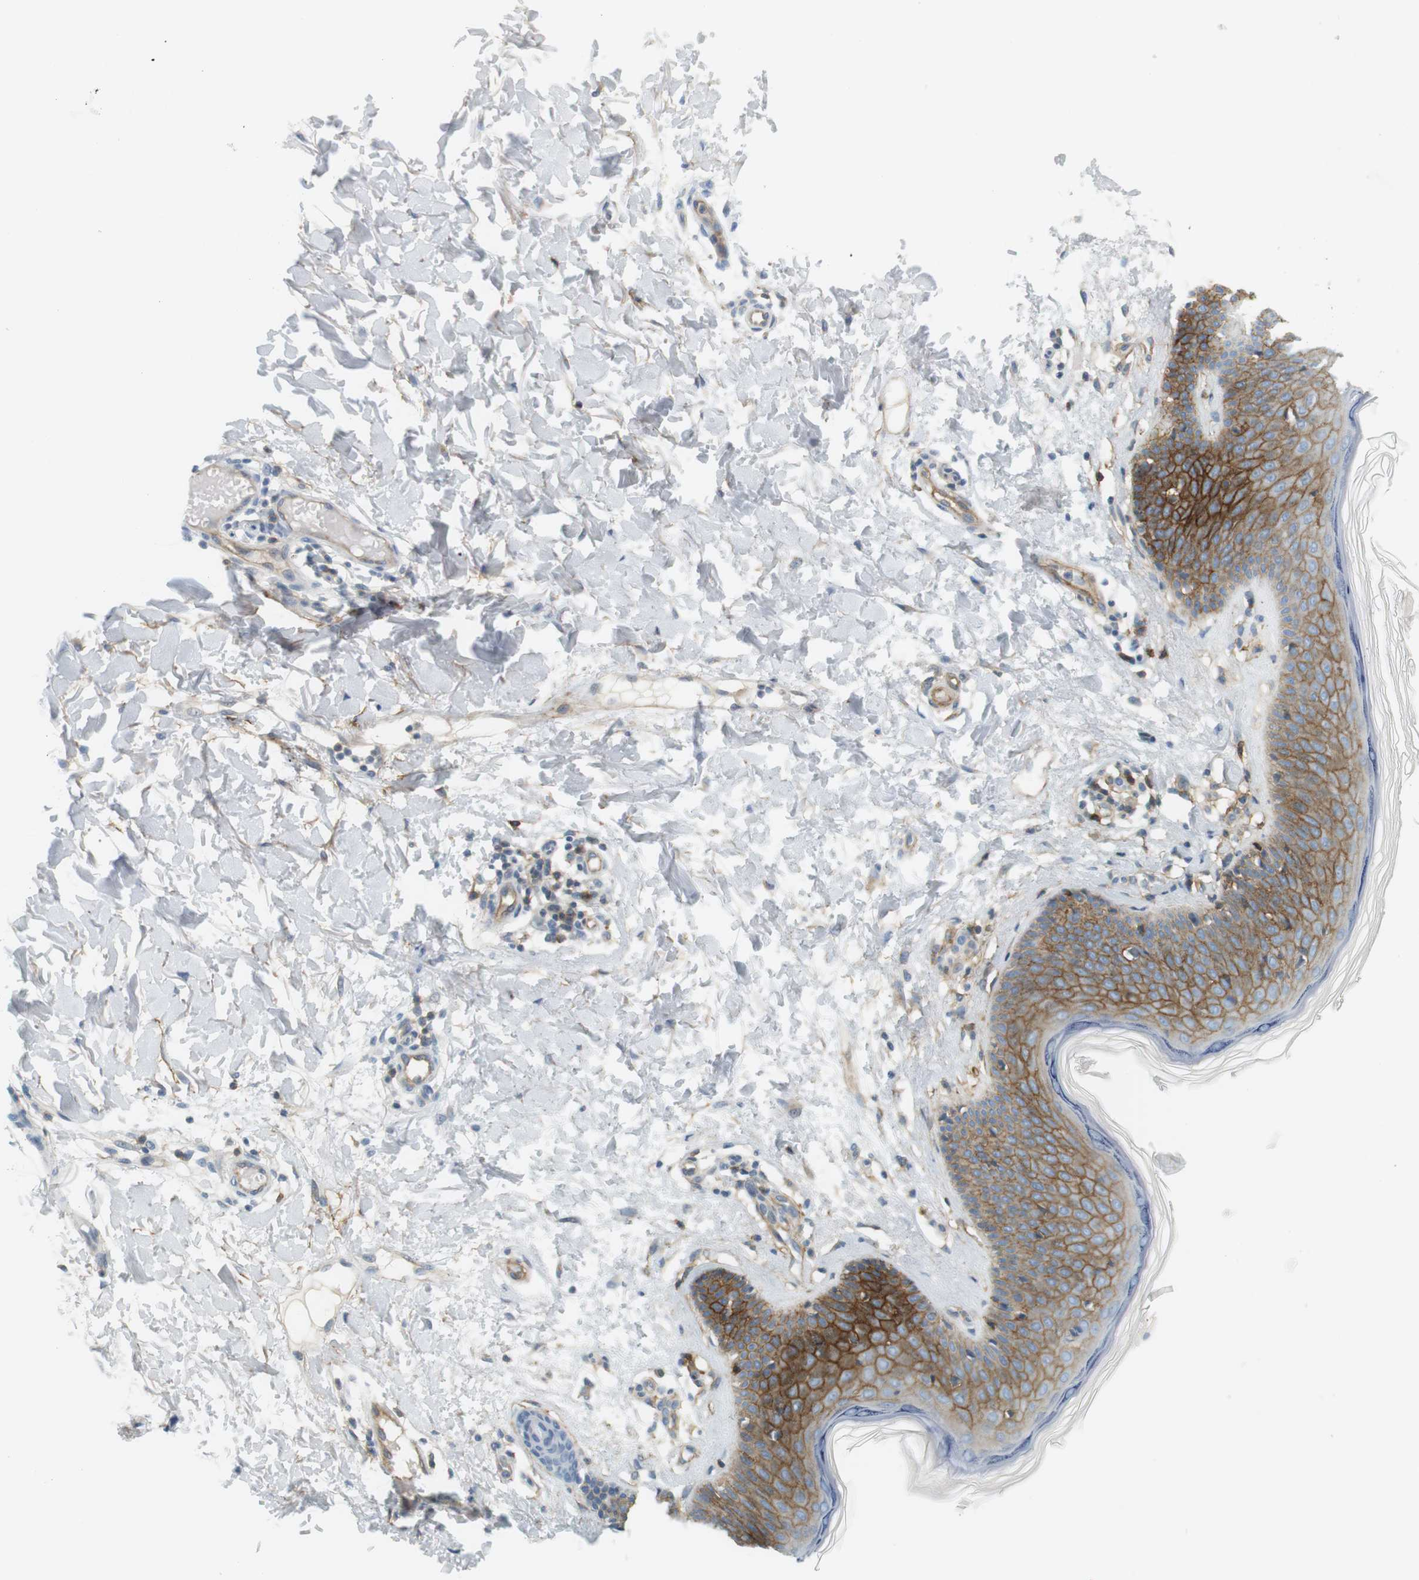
{"staining": {"intensity": "weak", "quantity": ">75%", "location": "cytoplasmic/membranous"}, "tissue": "skin", "cell_type": "Fibroblasts", "image_type": "normal", "snomed": [{"axis": "morphology", "description": "Normal tissue, NOS"}, {"axis": "topography", "description": "Skin"}], "caption": "Skin stained with a protein marker displays weak staining in fibroblasts.", "gene": "F2R", "patient": {"sex": "female", "age": 56}}